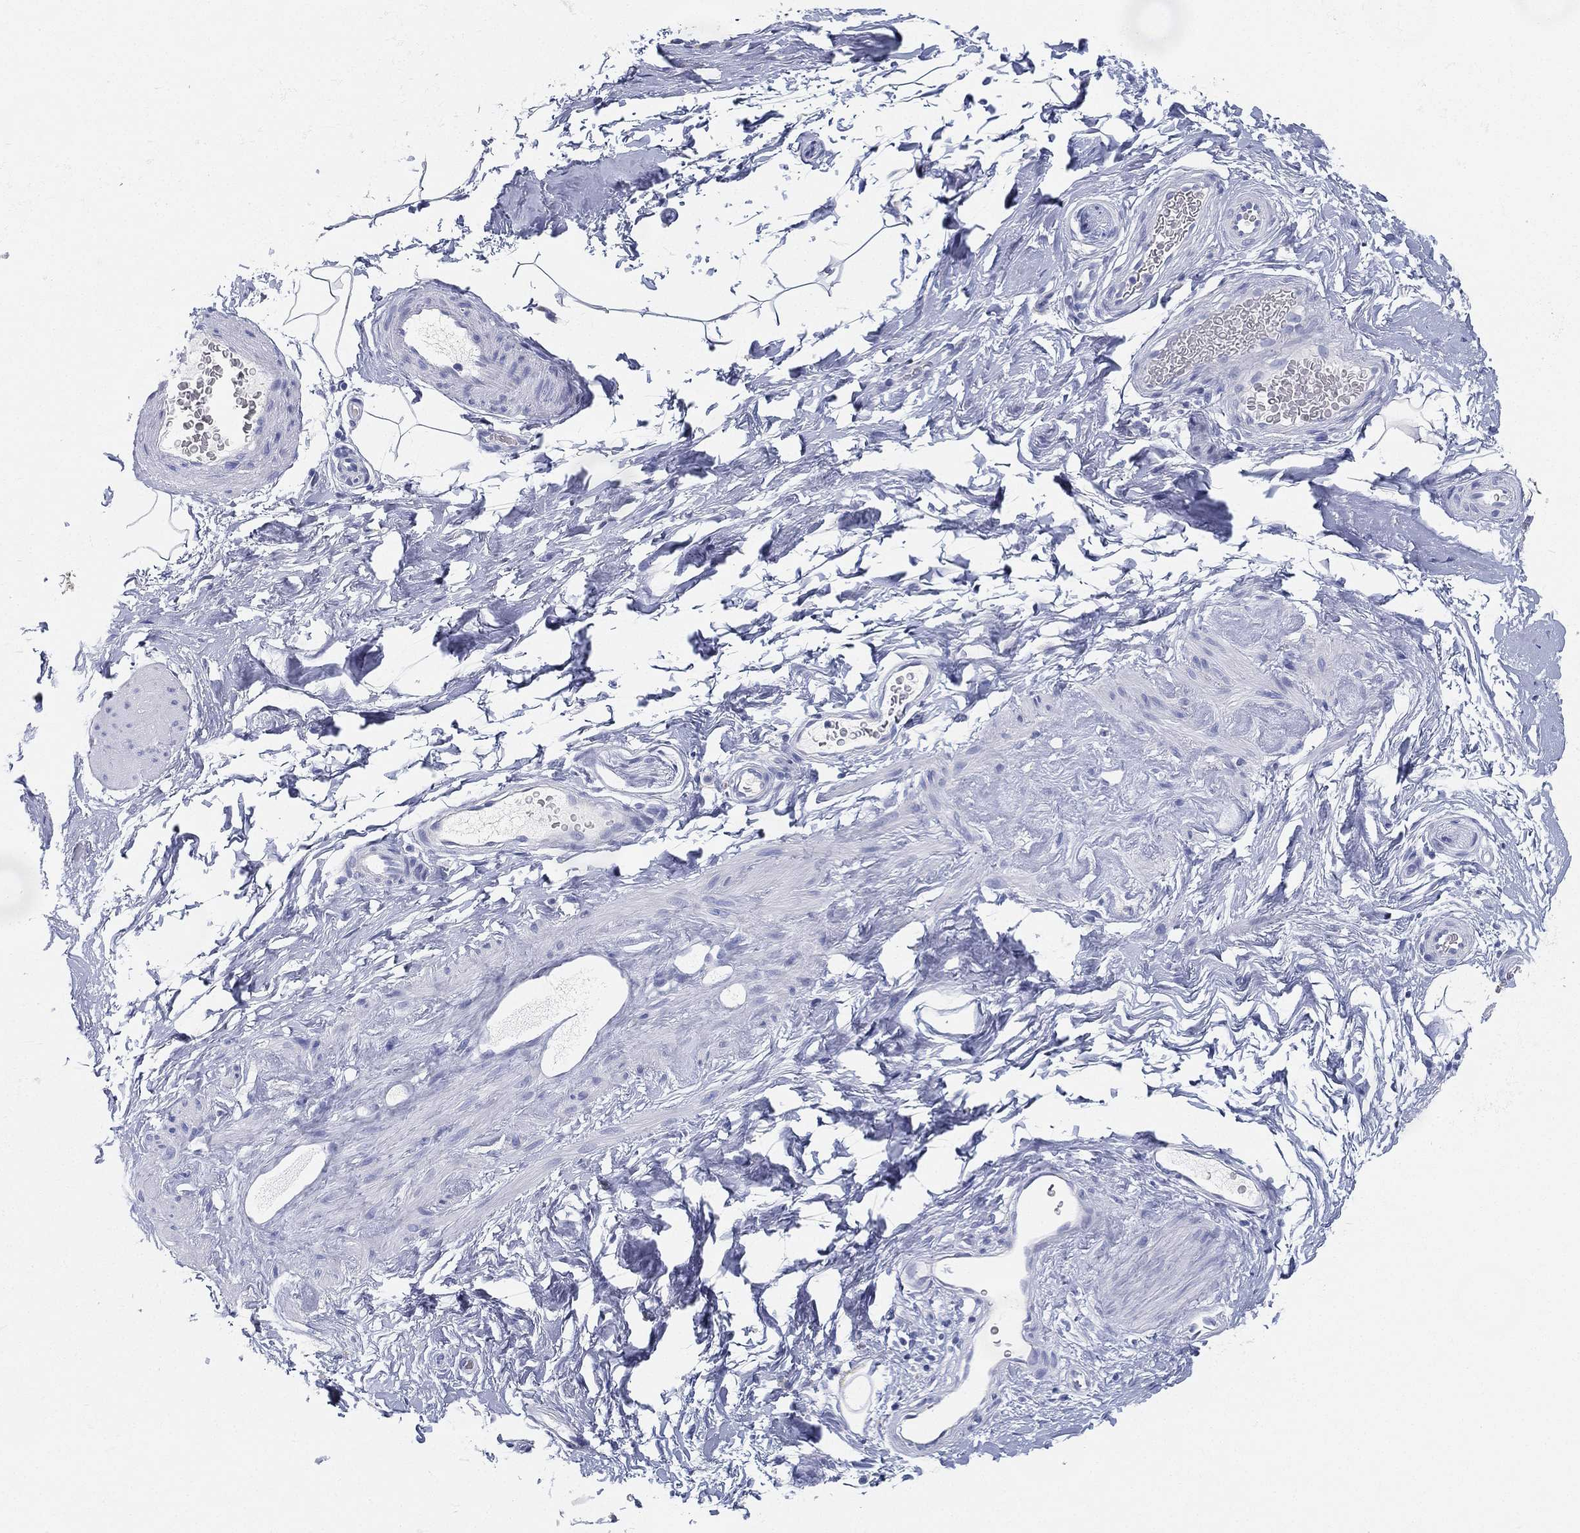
{"staining": {"intensity": "negative", "quantity": "none", "location": "none"}, "tissue": "soft tissue", "cell_type": "Fibroblasts", "image_type": "normal", "snomed": [{"axis": "morphology", "description": "Normal tissue, NOS"}, {"axis": "topography", "description": "Soft tissue"}, {"axis": "topography", "description": "Vascular tissue"}], "caption": "The micrograph demonstrates no significant expression in fibroblasts of soft tissue.", "gene": "GPR61", "patient": {"sex": "male", "age": 41}}